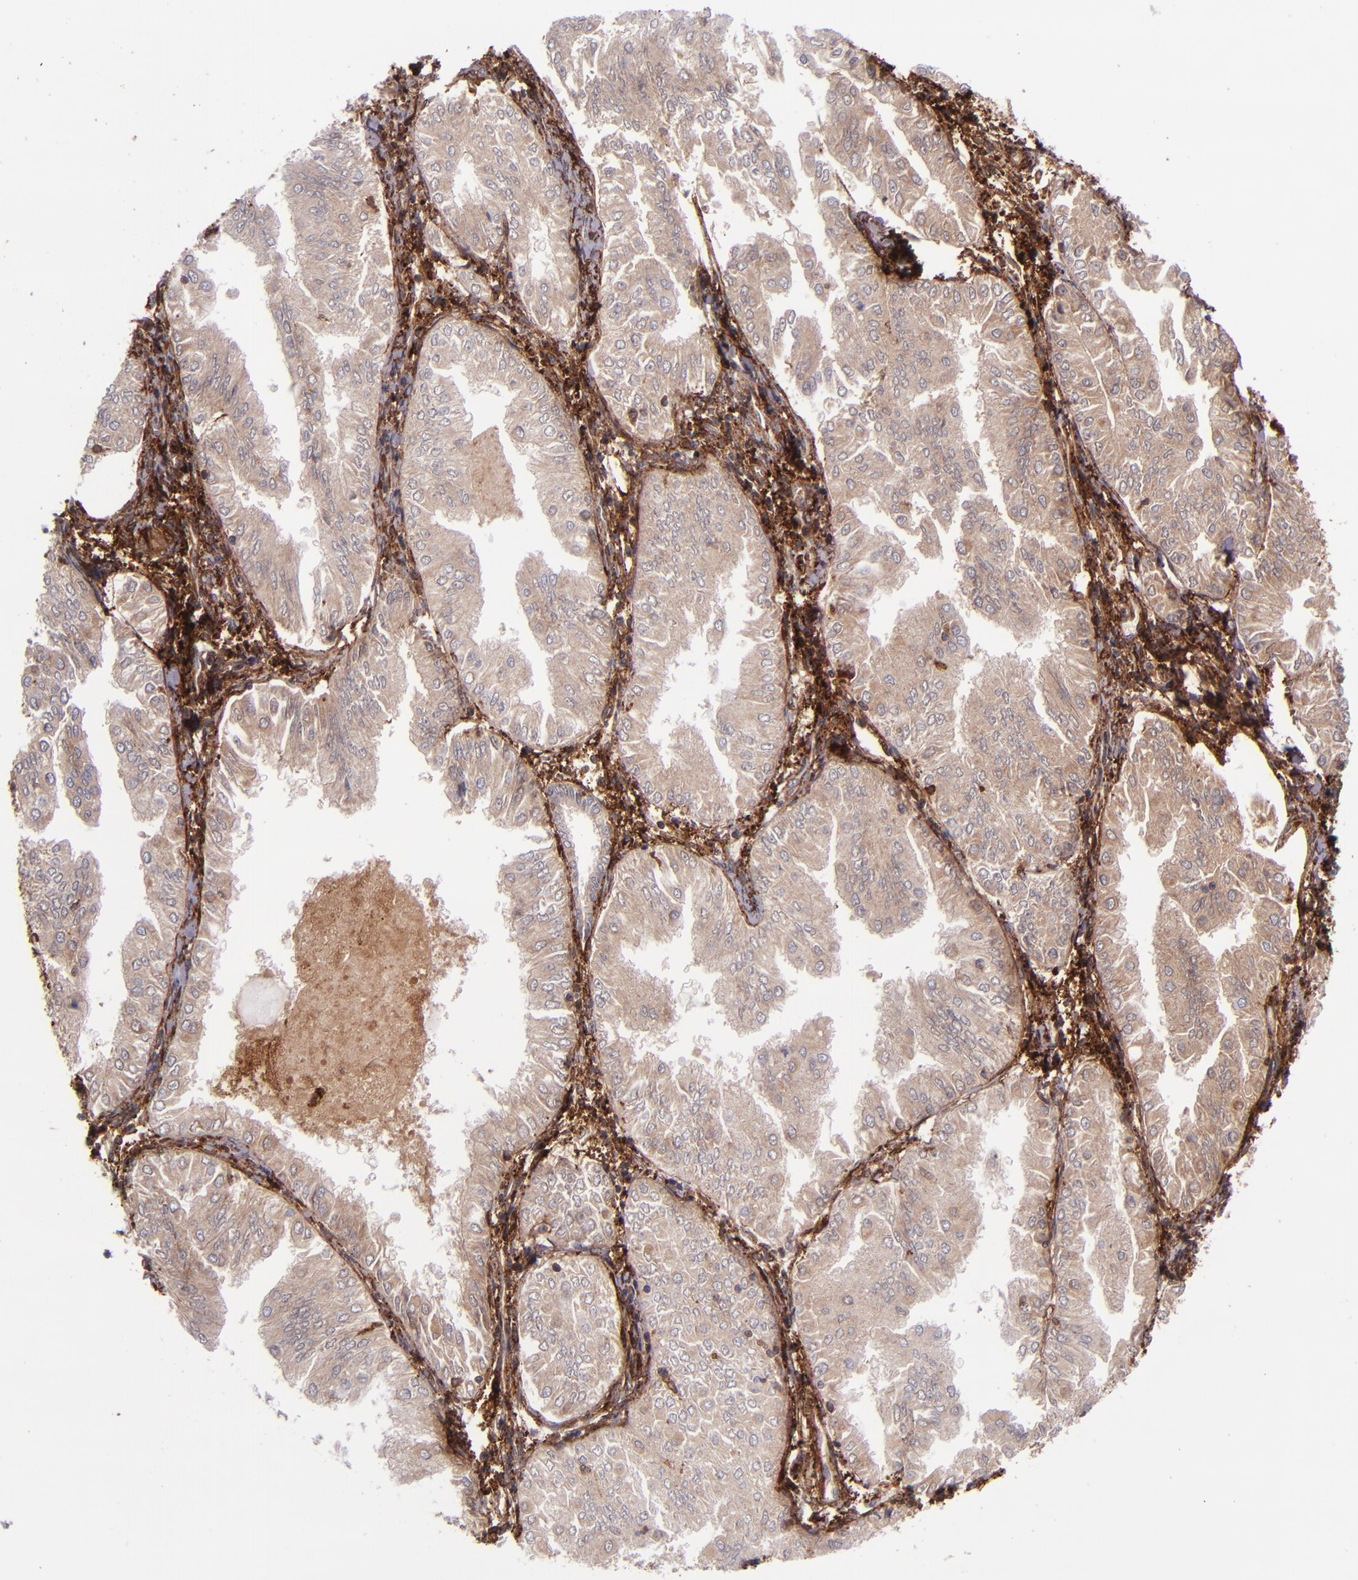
{"staining": {"intensity": "weak", "quantity": ">75%", "location": "cytoplasmic/membranous"}, "tissue": "endometrial cancer", "cell_type": "Tumor cells", "image_type": "cancer", "snomed": [{"axis": "morphology", "description": "Adenocarcinoma, NOS"}, {"axis": "topography", "description": "Endometrium"}], "caption": "This micrograph reveals adenocarcinoma (endometrial) stained with IHC to label a protein in brown. The cytoplasmic/membranous of tumor cells show weak positivity for the protein. Nuclei are counter-stained blue.", "gene": "LGALS1", "patient": {"sex": "female", "age": 53}}